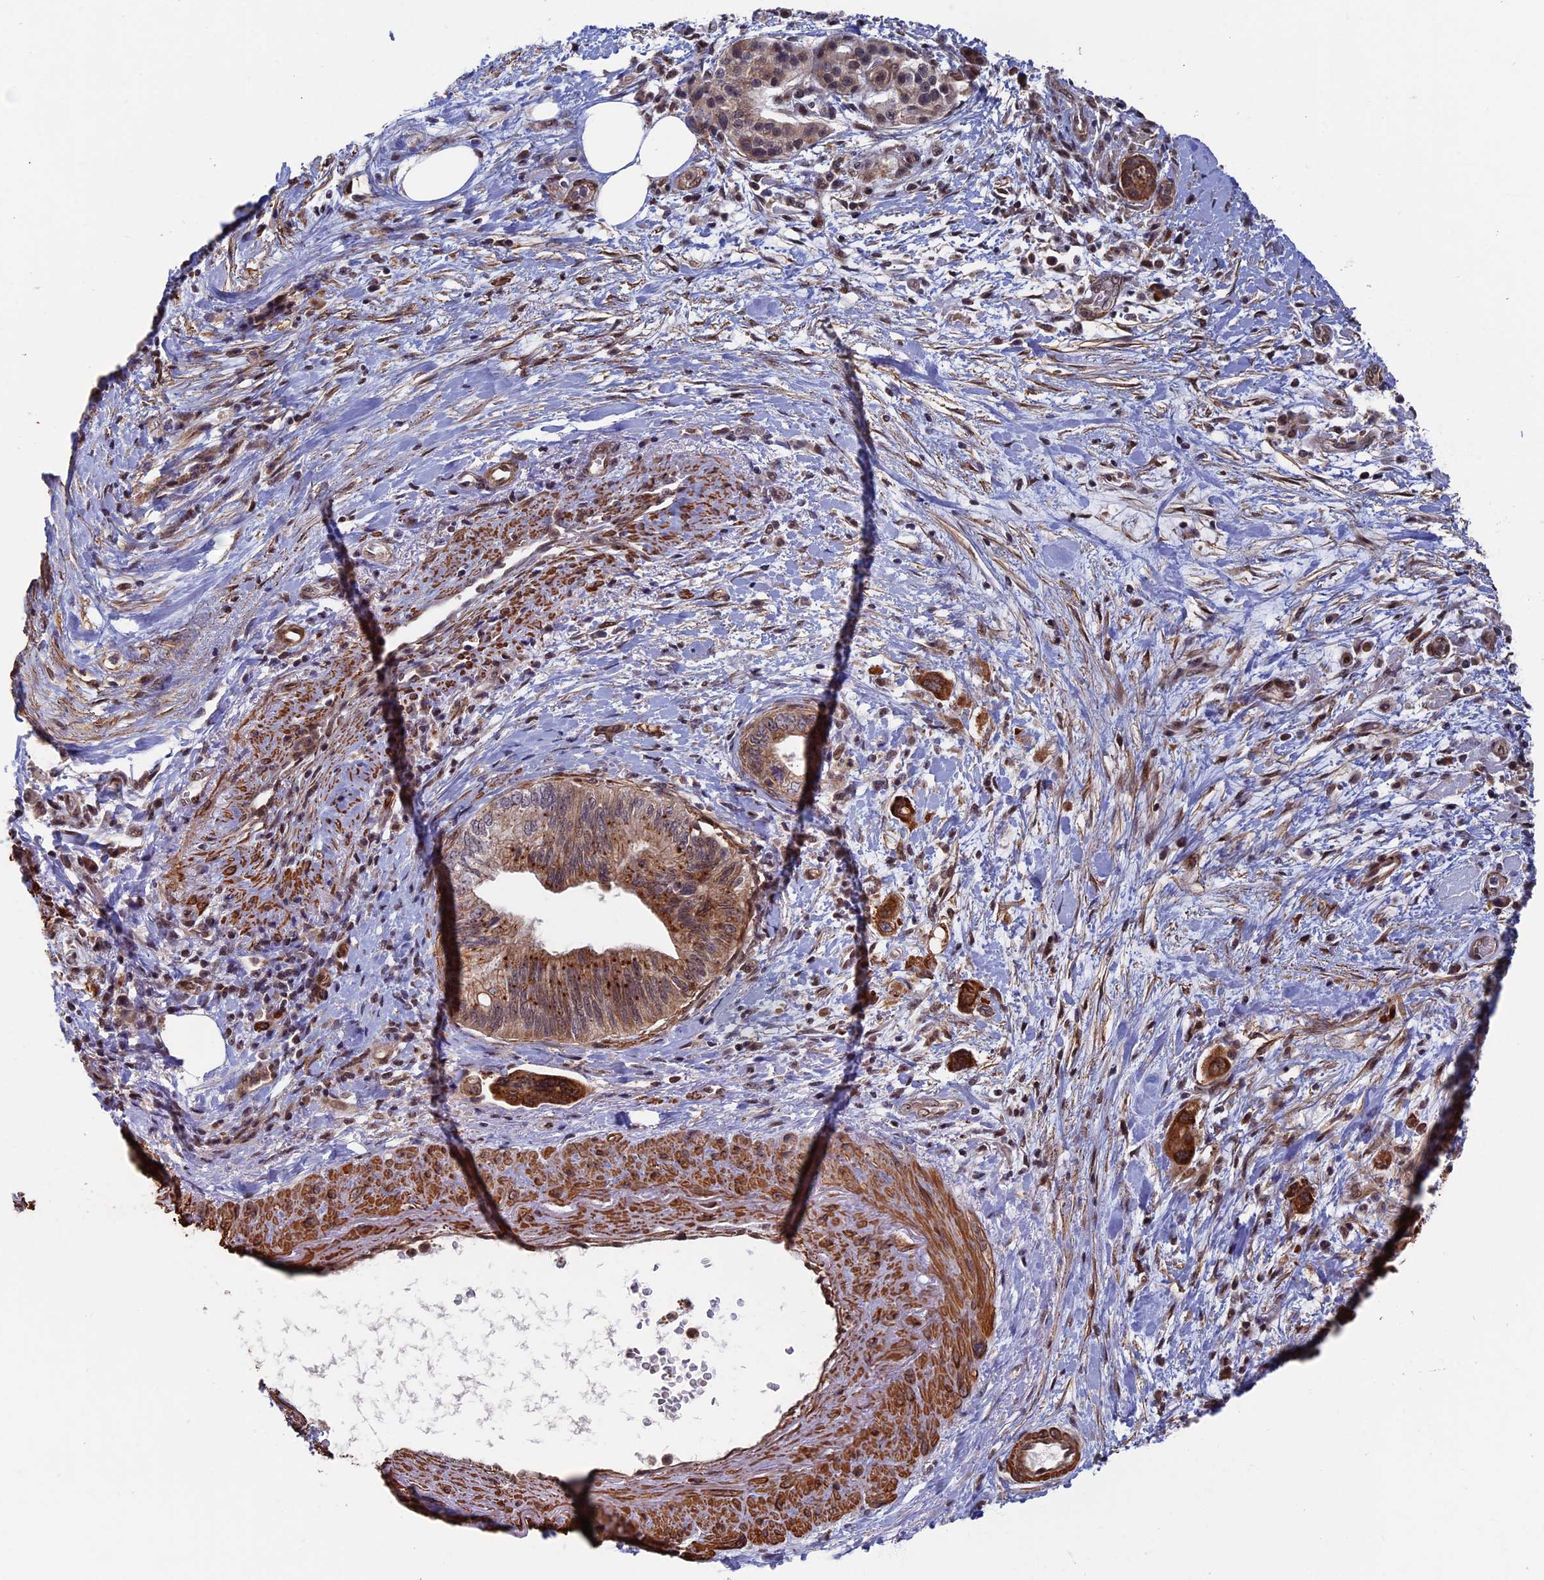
{"staining": {"intensity": "strong", "quantity": "25%-75%", "location": "cytoplasmic/membranous"}, "tissue": "pancreatic cancer", "cell_type": "Tumor cells", "image_type": "cancer", "snomed": [{"axis": "morphology", "description": "Adenocarcinoma, NOS"}, {"axis": "topography", "description": "Pancreas"}], "caption": "Pancreatic cancer stained for a protein (brown) demonstrates strong cytoplasmic/membranous positive expression in approximately 25%-75% of tumor cells.", "gene": "CTDP1", "patient": {"sex": "female", "age": 73}}